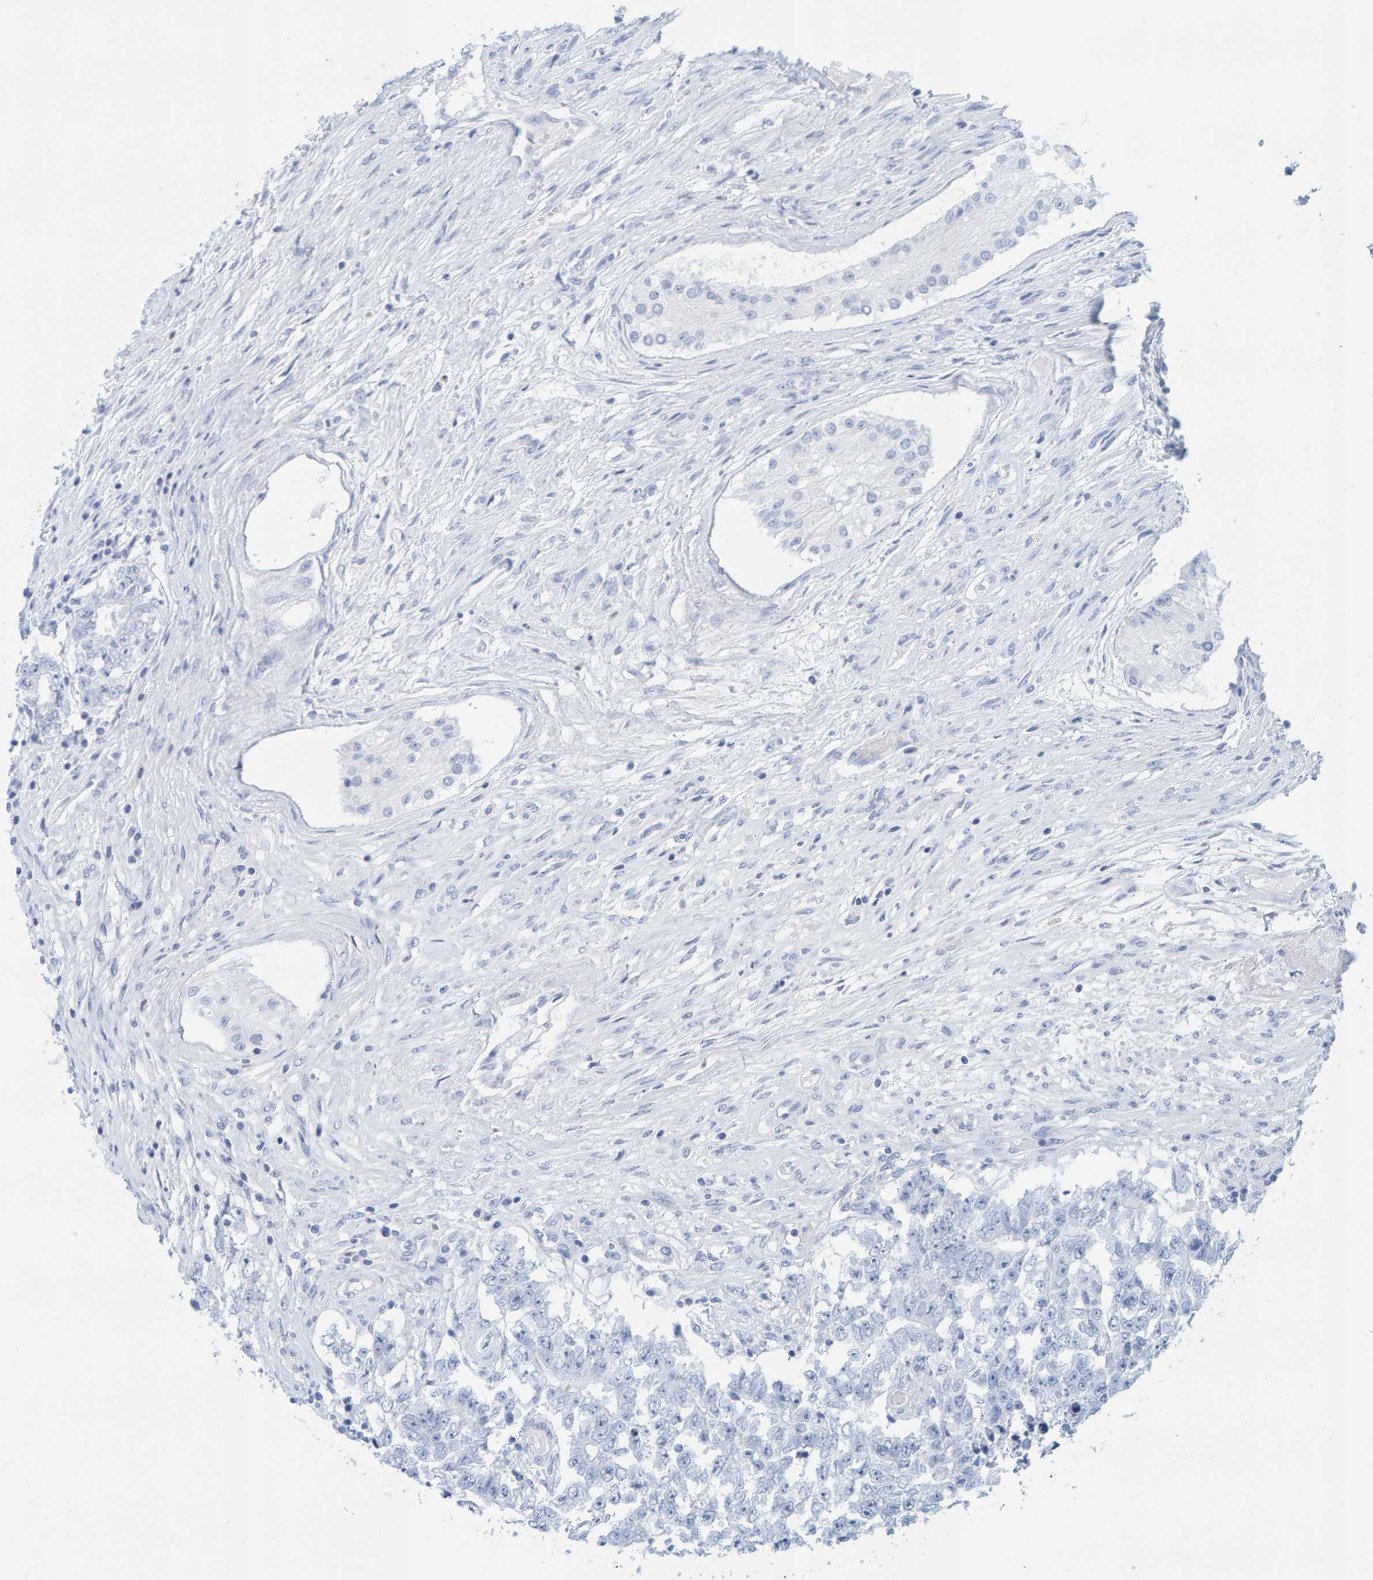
{"staining": {"intensity": "negative", "quantity": "none", "location": "none"}, "tissue": "testis cancer", "cell_type": "Tumor cells", "image_type": "cancer", "snomed": [{"axis": "morphology", "description": "Carcinoma, Embryonal, NOS"}, {"axis": "topography", "description": "Testis"}], "caption": "Immunohistochemistry image of neoplastic tissue: testis embryonal carcinoma stained with DAB (3,3'-diaminobenzidine) exhibits no significant protein staining in tumor cells.", "gene": "SFTPC", "patient": {"sex": "male", "age": 25}}